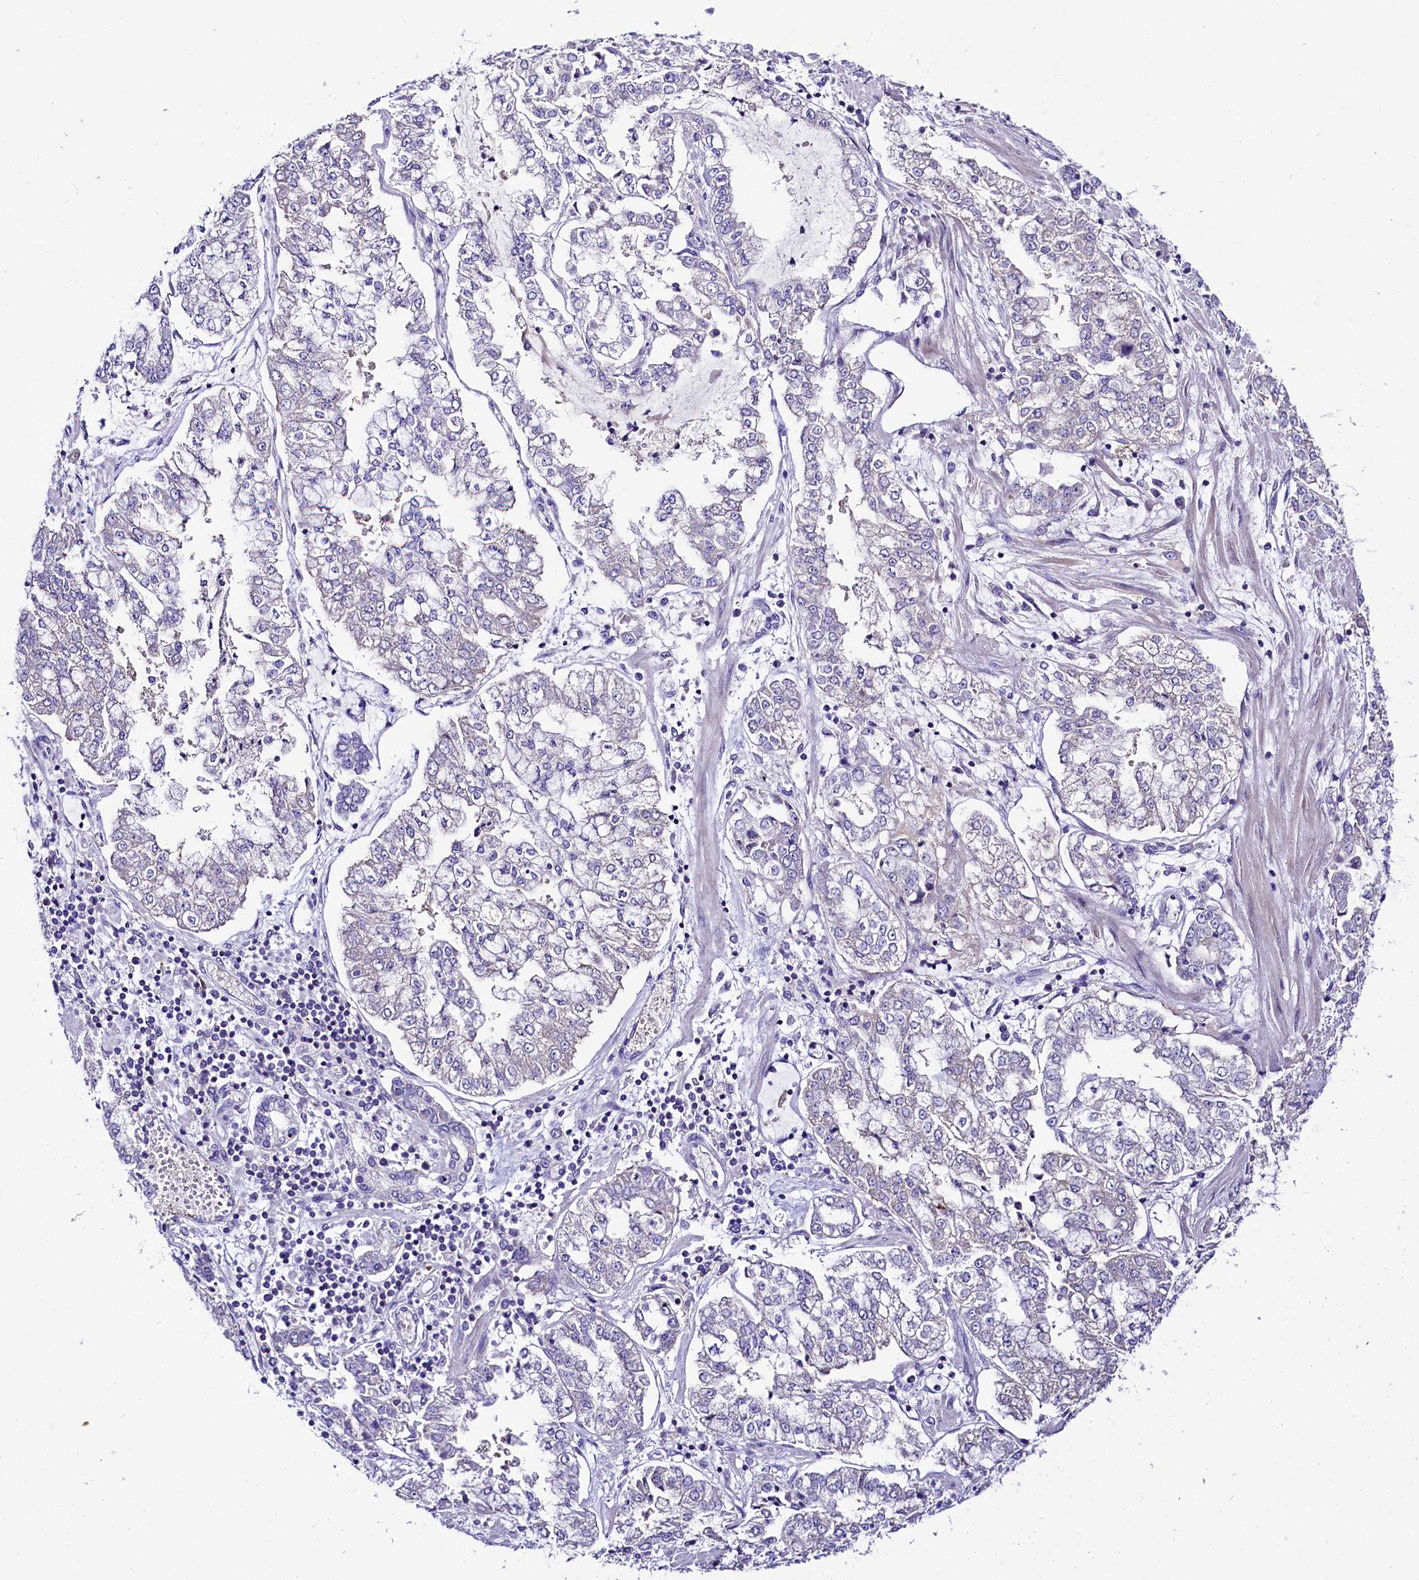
{"staining": {"intensity": "negative", "quantity": "none", "location": "none"}, "tissue": "stomach cancer", "cell_type": "Tumor cells", "image_type": "cancer", "snomed": [{"axis": "morphology", "description": "Adenocarcinoma, NOS"}, {"axis": "topography", "description": "Stomach"}], "caption": "The micrograph displays no staining of tumor cells in stomach cancer (adenocarcinoma). Brightfield microscopy of immunohistochemistry stained with DAB (brown) and hematoxylin (blue), captured at high magnification.", "gene": "ABHD5", "patient": {"sex": "male", "age": 76}}